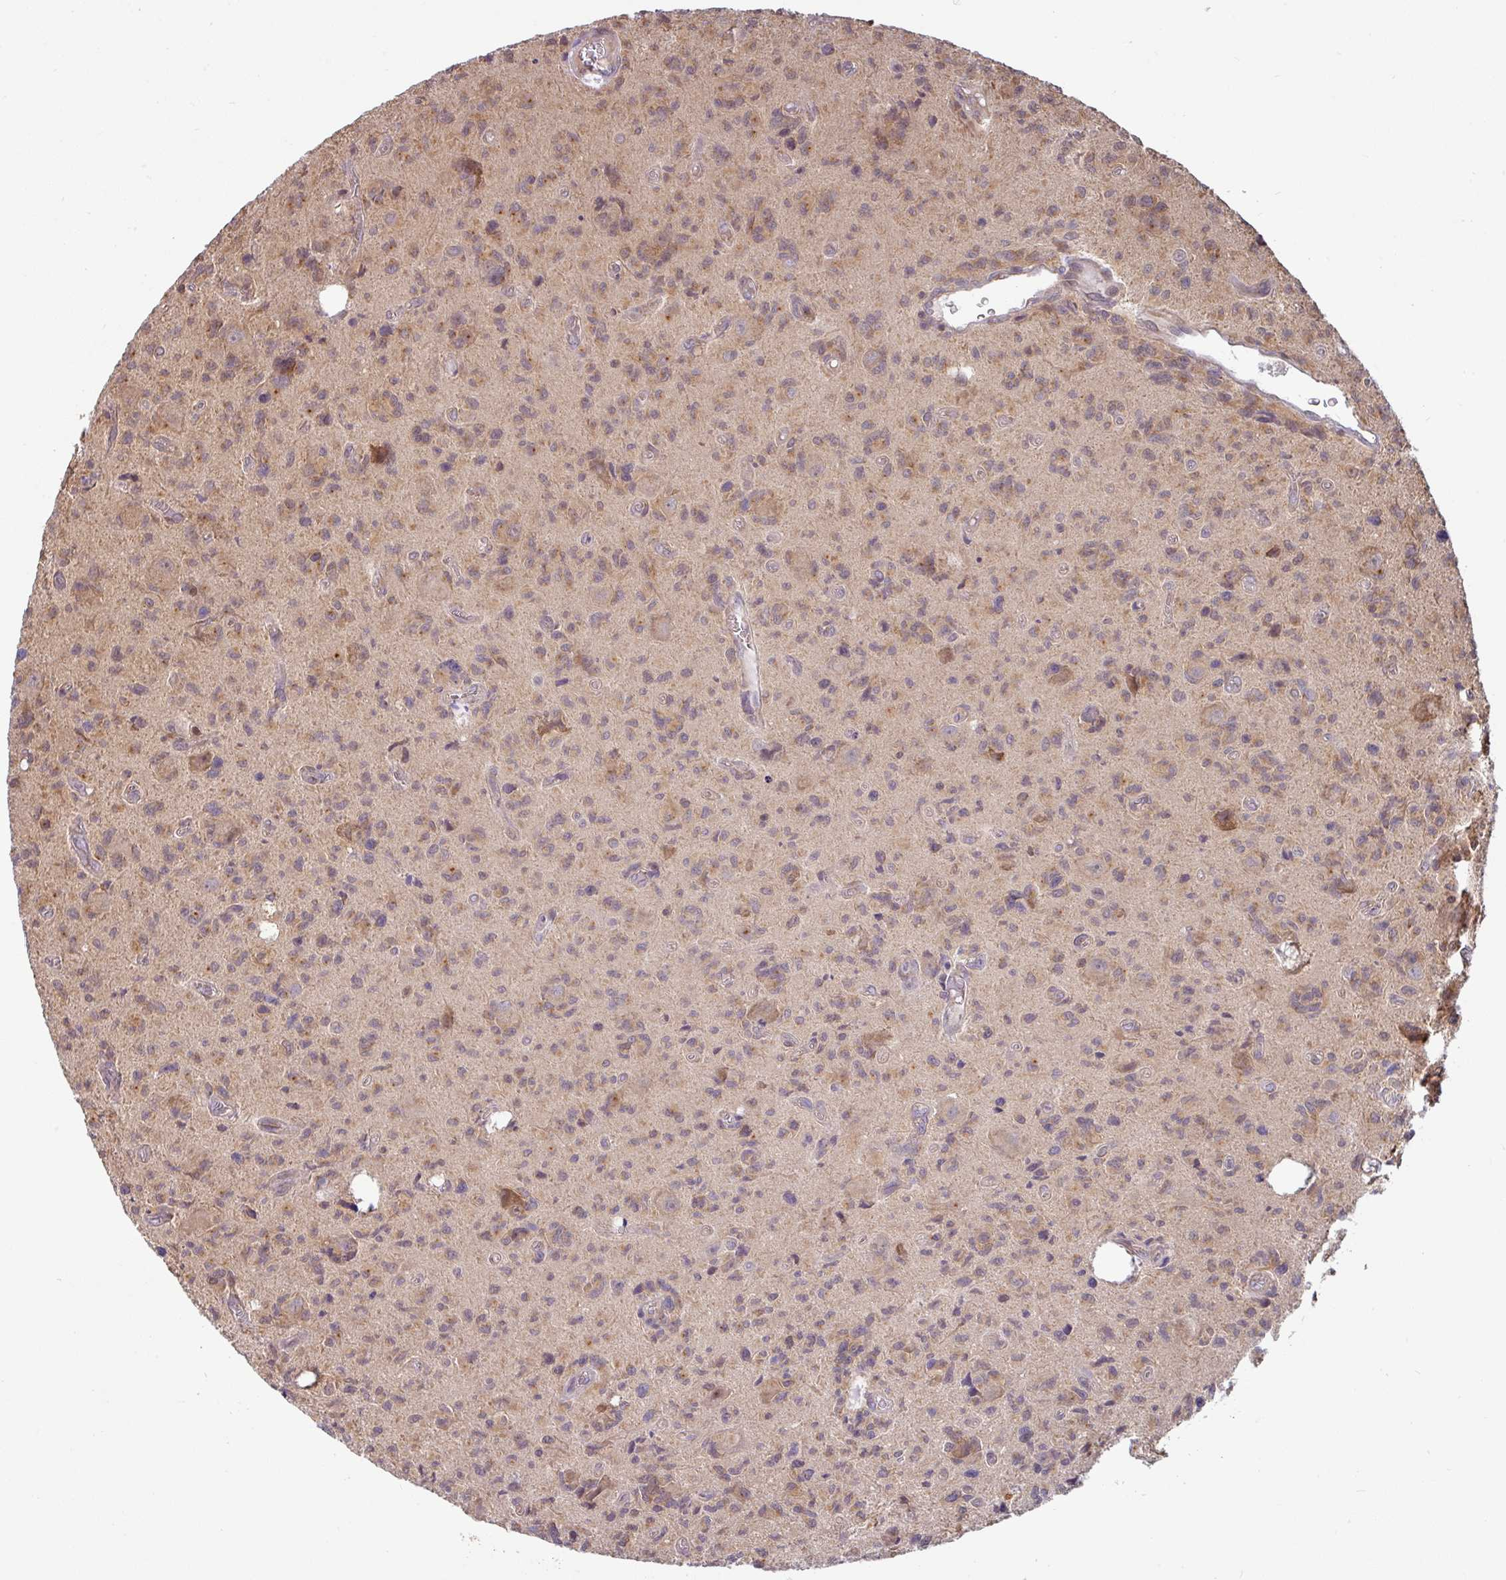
{"staining": {"intensity": "weak", "quantity": "<25%", "location": "cytoplasmic/membranous"}, "tissue": "glioma", "cell_type": "Tumor cells", "image_type": "cancer", "snomed": [{"axis": "morphology", "description": "Glioma, malignant, High grade"}, {"axis": "topography", "description": "Brain"}], "caption": "This image is of malignant glioma (high-grade) stained with immunohistochemistry to label a protein in brown with the nuclei are counter-stained blue. There is no staining in tumor cells.", "gene": "SHB", "patient": {"sex": "male", "age": 76}}